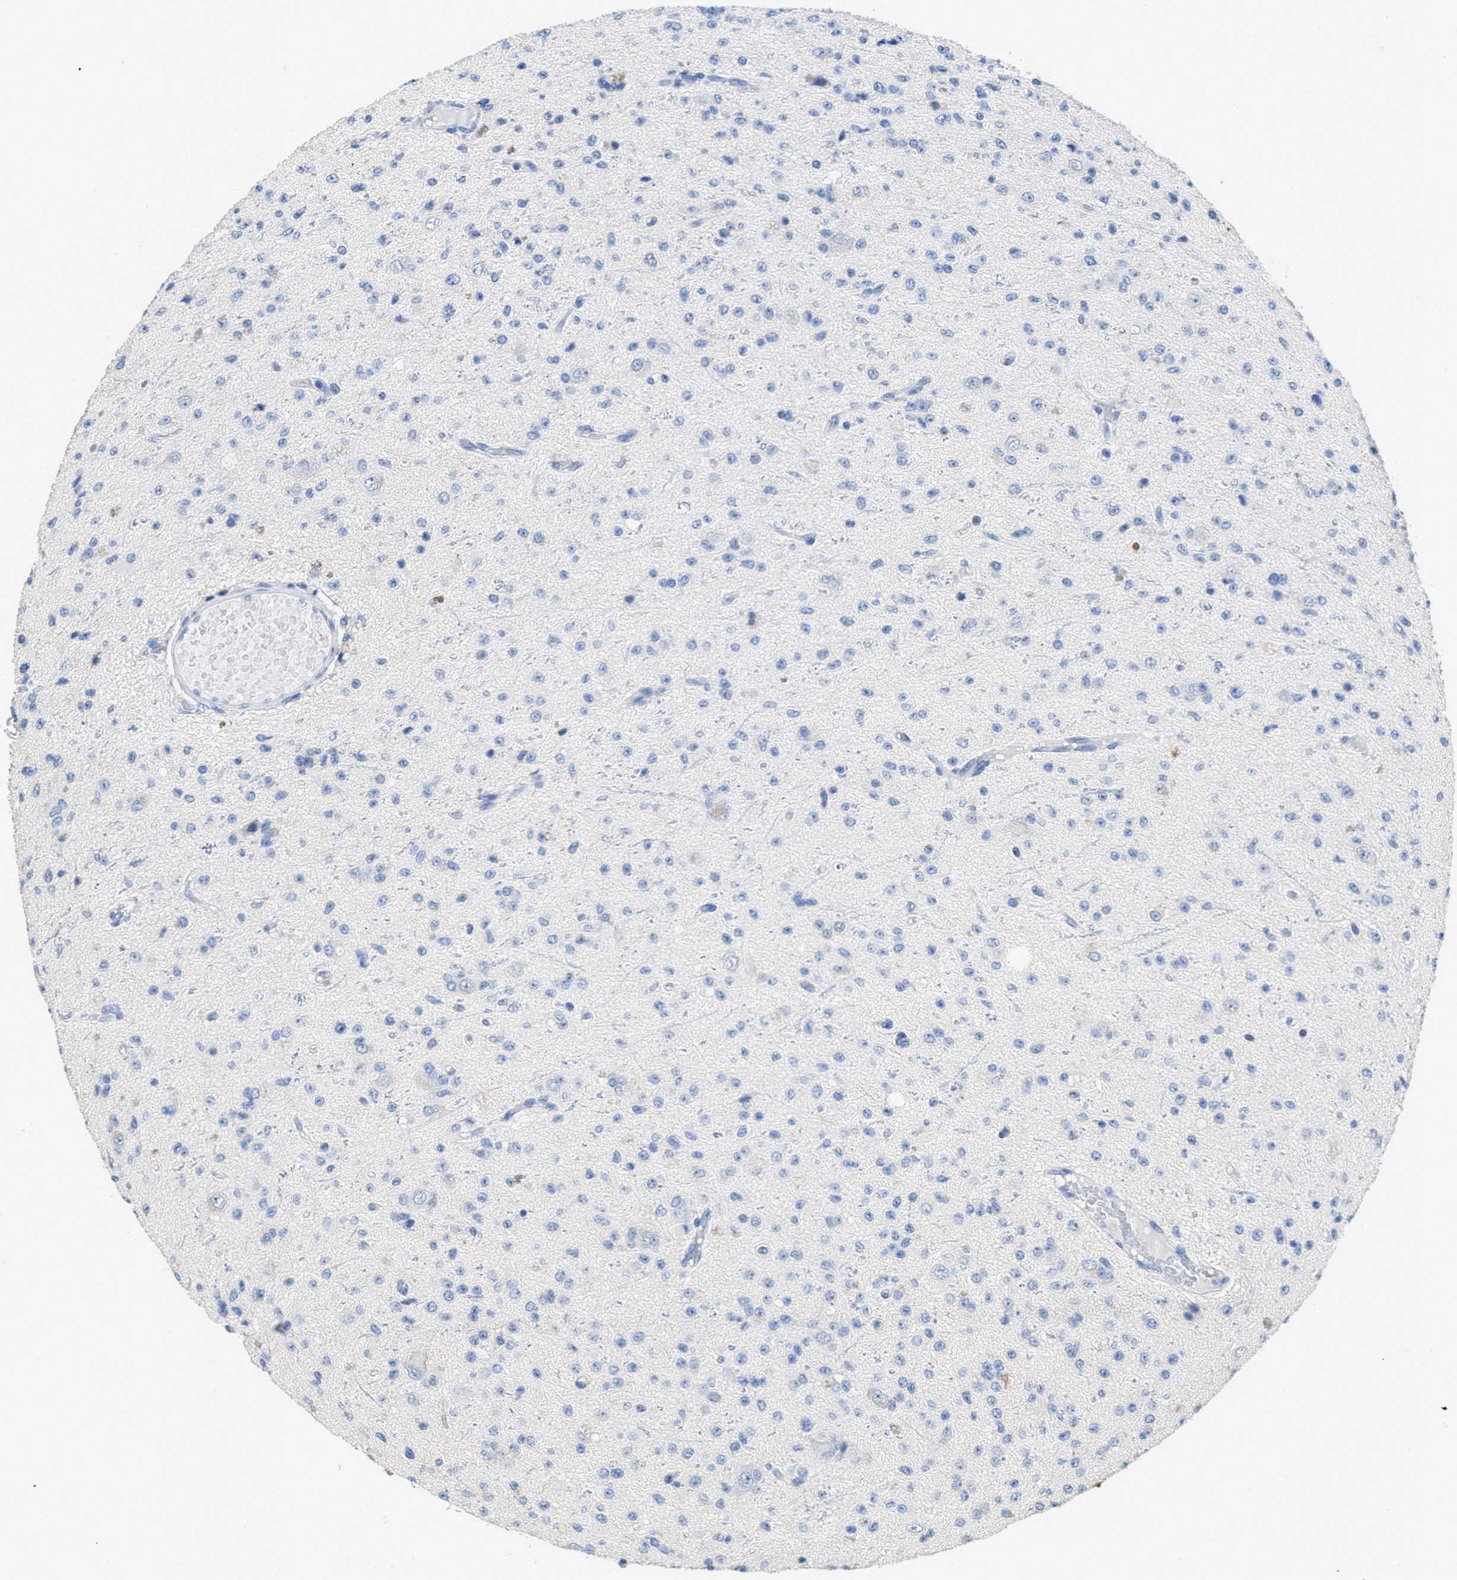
{"staining": {"intensity": "negative", "quantity": "none", "location": "none"}, "tissue": "glioma", "cell_type": "Tumor cells", "image_type": "cancer", "snomed": [{"axis": "morphology", "description": "Glioma, malignant, High grade"}, {"axis": "topography", "description": "pancreas cauda"}], "caption": "The histopathology image reveals no staining of tumor cells in malignant glioma (high-grade). Nuclei are stained in blue.", "gene": "CA9", "patient": {"sex": "male", "age": 60}}